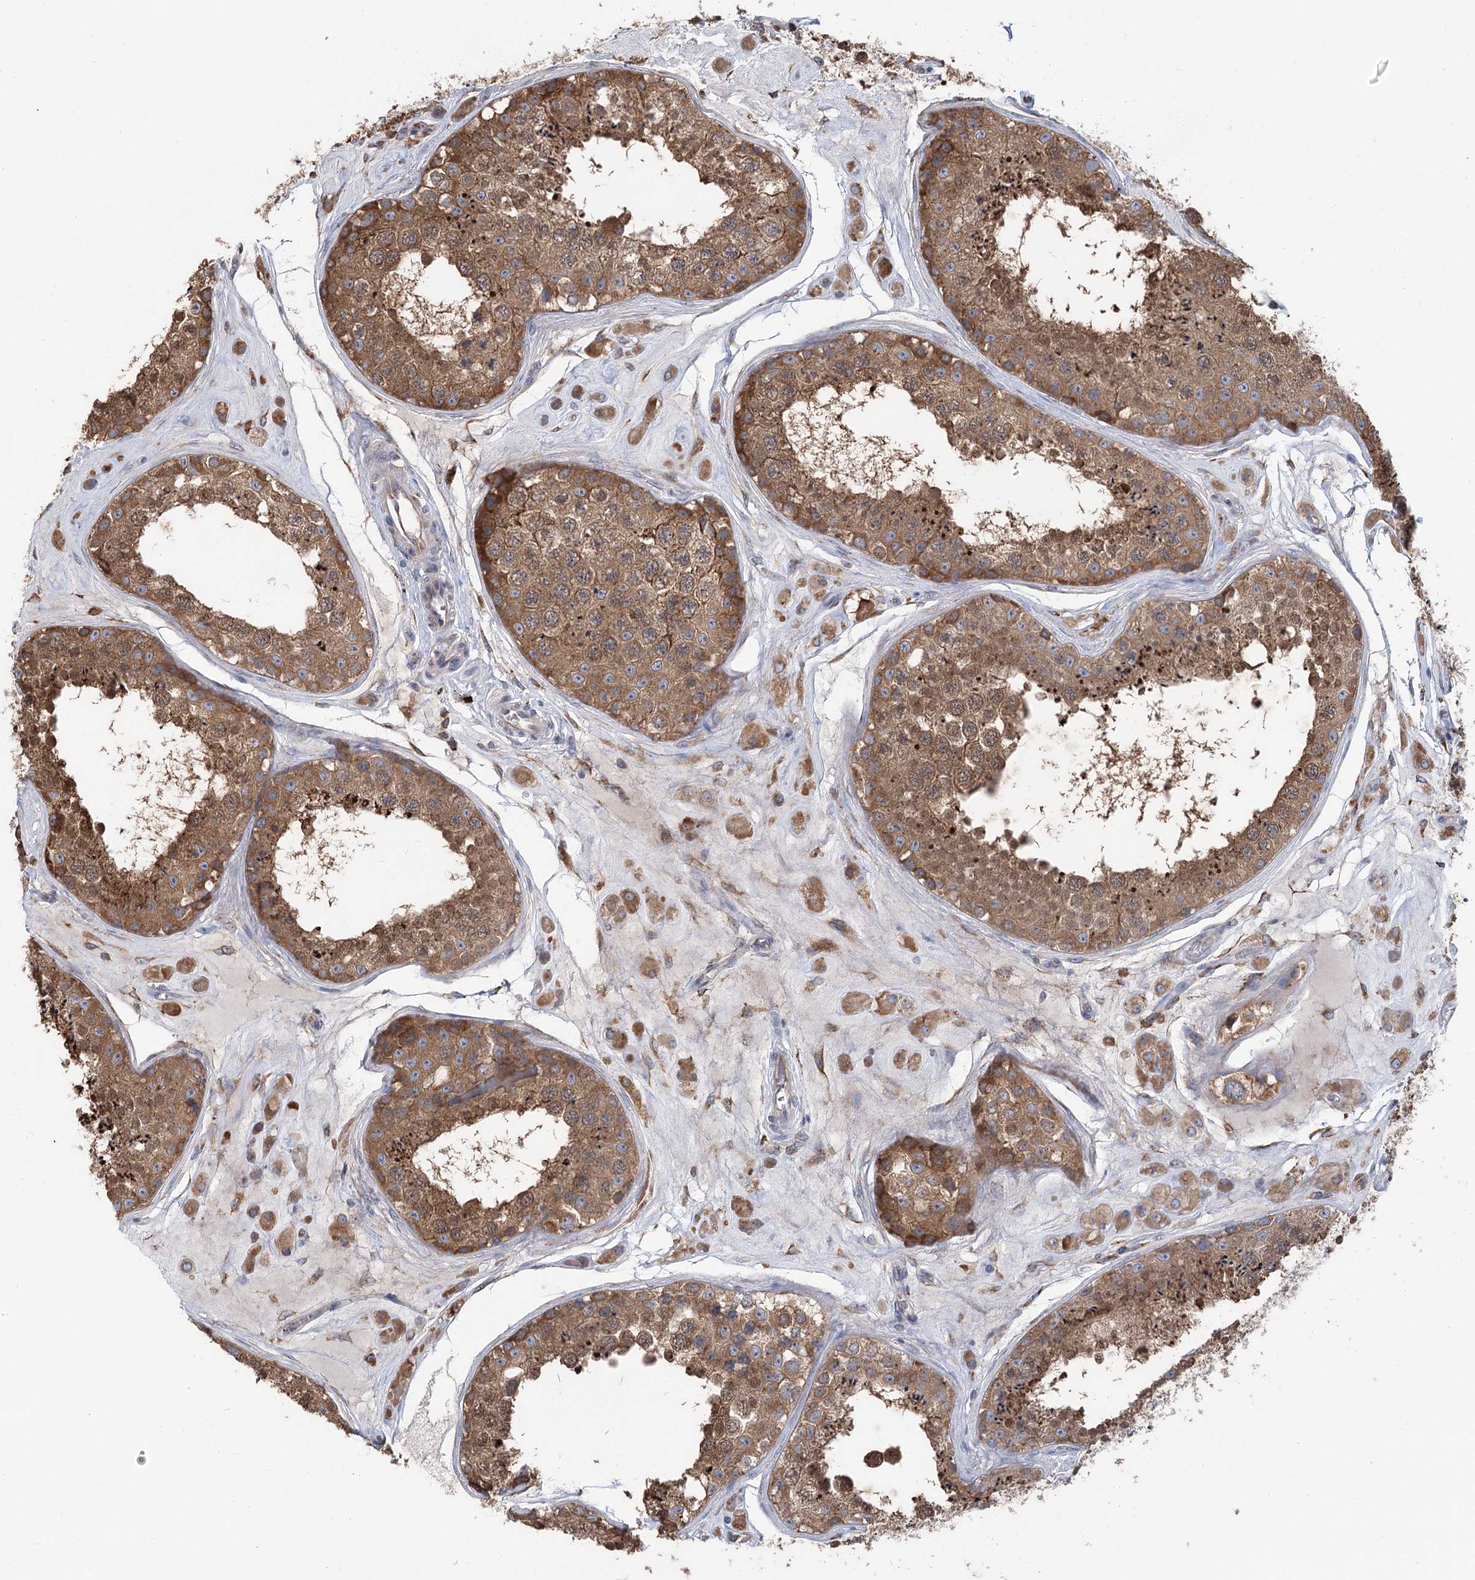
{"staining": {"intensity": "strong", "quantity": ">75%", "location": "cytoplasmic/membranous"}, "tissue": "testis", "cell_type": "Cells in seminiferous ducts", "image_type": "normal", "snomed": [{"axis": "morphology", "description": "Normal tissue, NOS"}, {"axis": "topography", "description": "Testis"}], "caption": "This is an image of IHC staining of normal testis, which shows strong expression in the cytoplasmic/membranous of cells in seminiferous ducts.", "gene": "METTL24", "patient": {"sex": "male", "age": 25}}